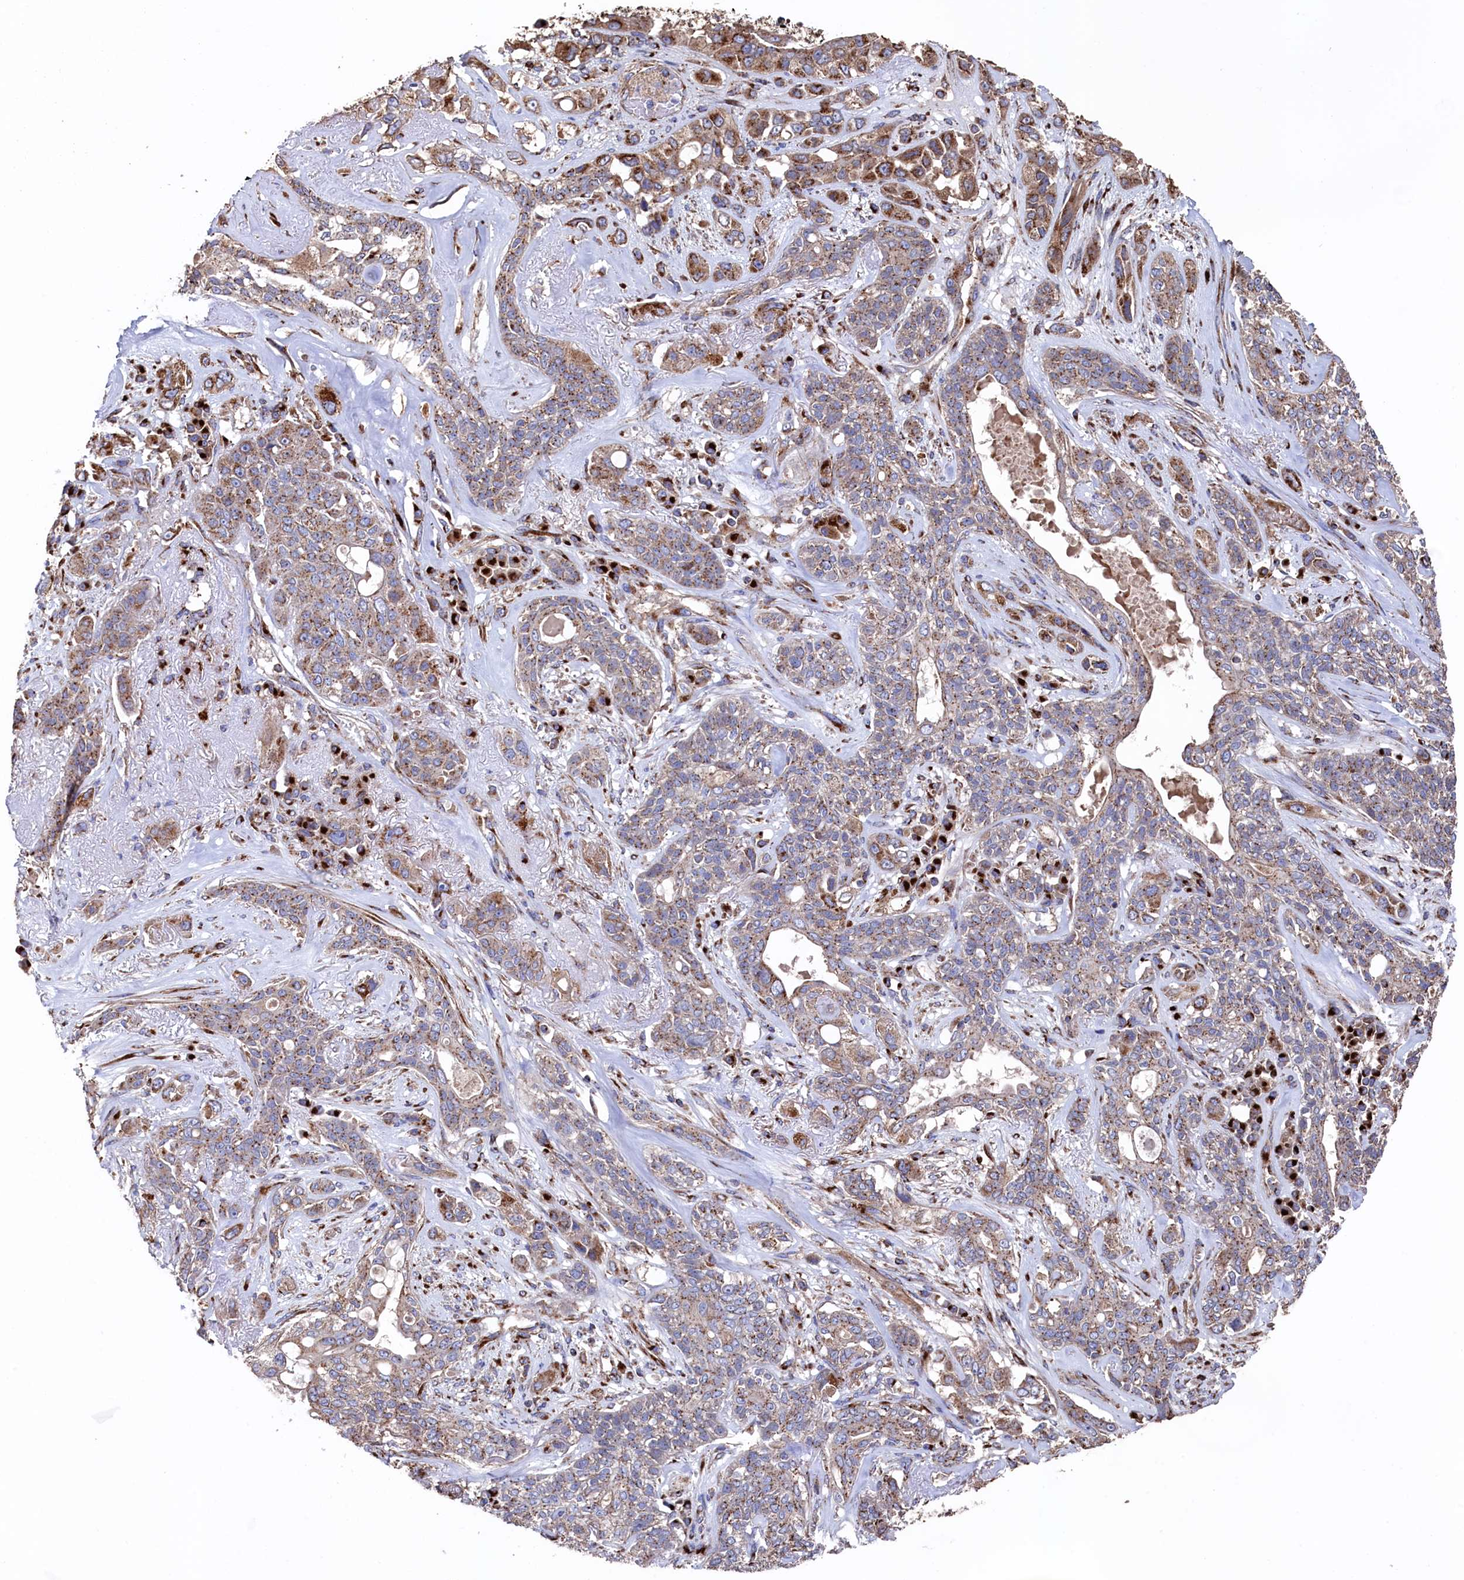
{"staining": {"intensity": "moderate", "quantity": ">75%", "location": "cytoplasmic/membranous"}, "tissue": "lung cancer", "cell_type": "Tumor cells", "image_type": "cancer", "snomed": [{"axis": "morphology", "description": "Squamous cell carcinoma, NOS"}, {"axis": "topography", "description": "Lung"}], "caption": "About >75% of tumor cells in lung squamous cell carcinoma display moderate cytoplasmic/membranous protein expression as visualized by brown immunohistochemical staining.", "gene": "PRRC1", "patient": {"sex": "female", "age": 70}}